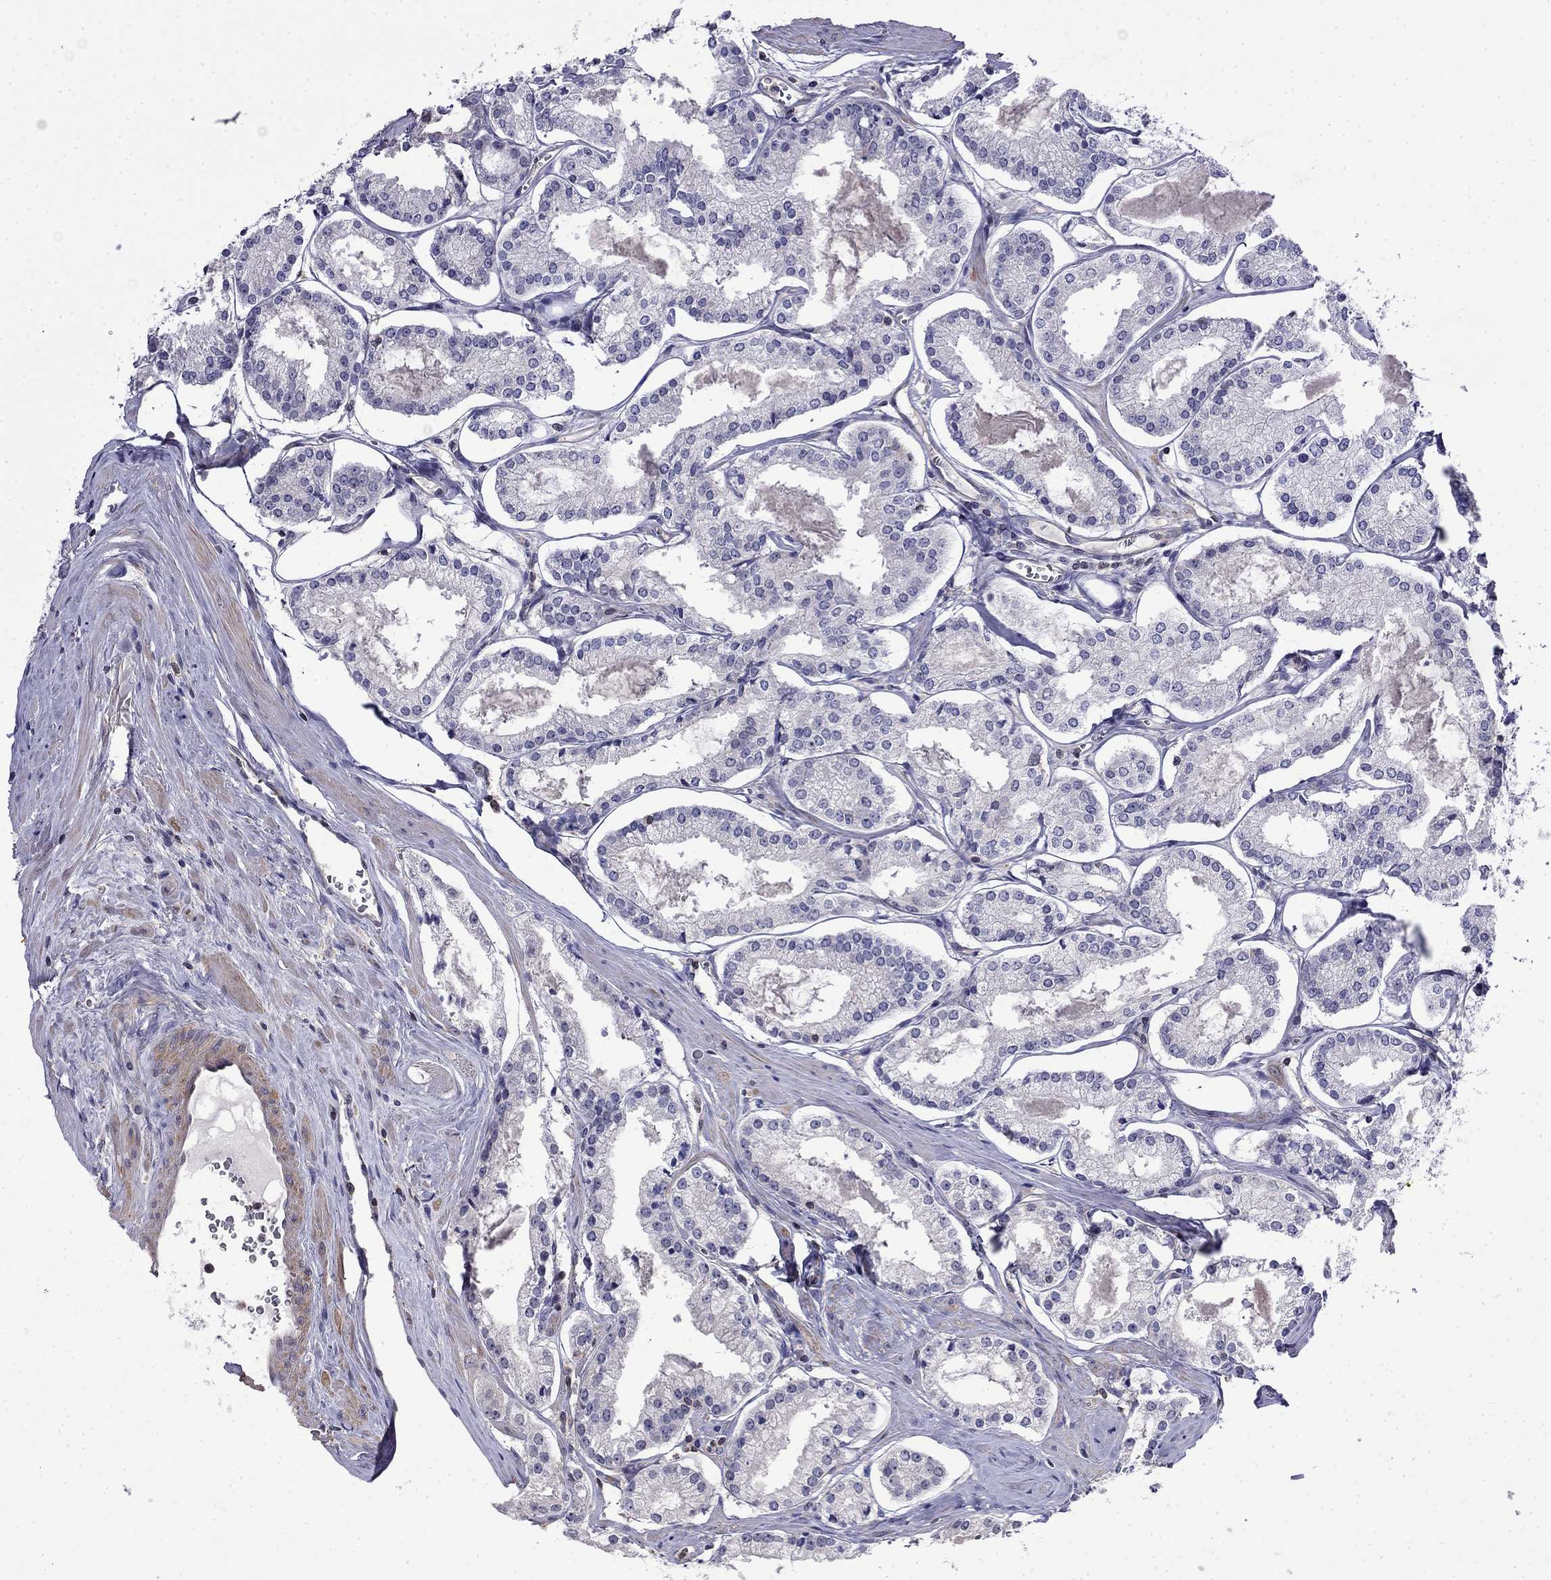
{"staining": {"intensity": "negative", "quantity": "none", "location": "none"}, "tissue": "prostate cancer", "cell_type": "Tumor cells", "image_type": "cancer", "snomed": [{"axis": "morphology", "description": "Adenocarcinoma, NOS"}, {"axis": "topography", "description": "Prostate"}], "caption": "IHC of human prostate adenocarcinoma shows no staining in tumor cells. (Stains: DAB (3,3'-diaminobenzidine) IHC with hematoxylin counter stain, Microscopy: brightfield microscopy at high magnification).", "gene": "GUCA1B", "patient": {"sex": "male", "age": 72}}